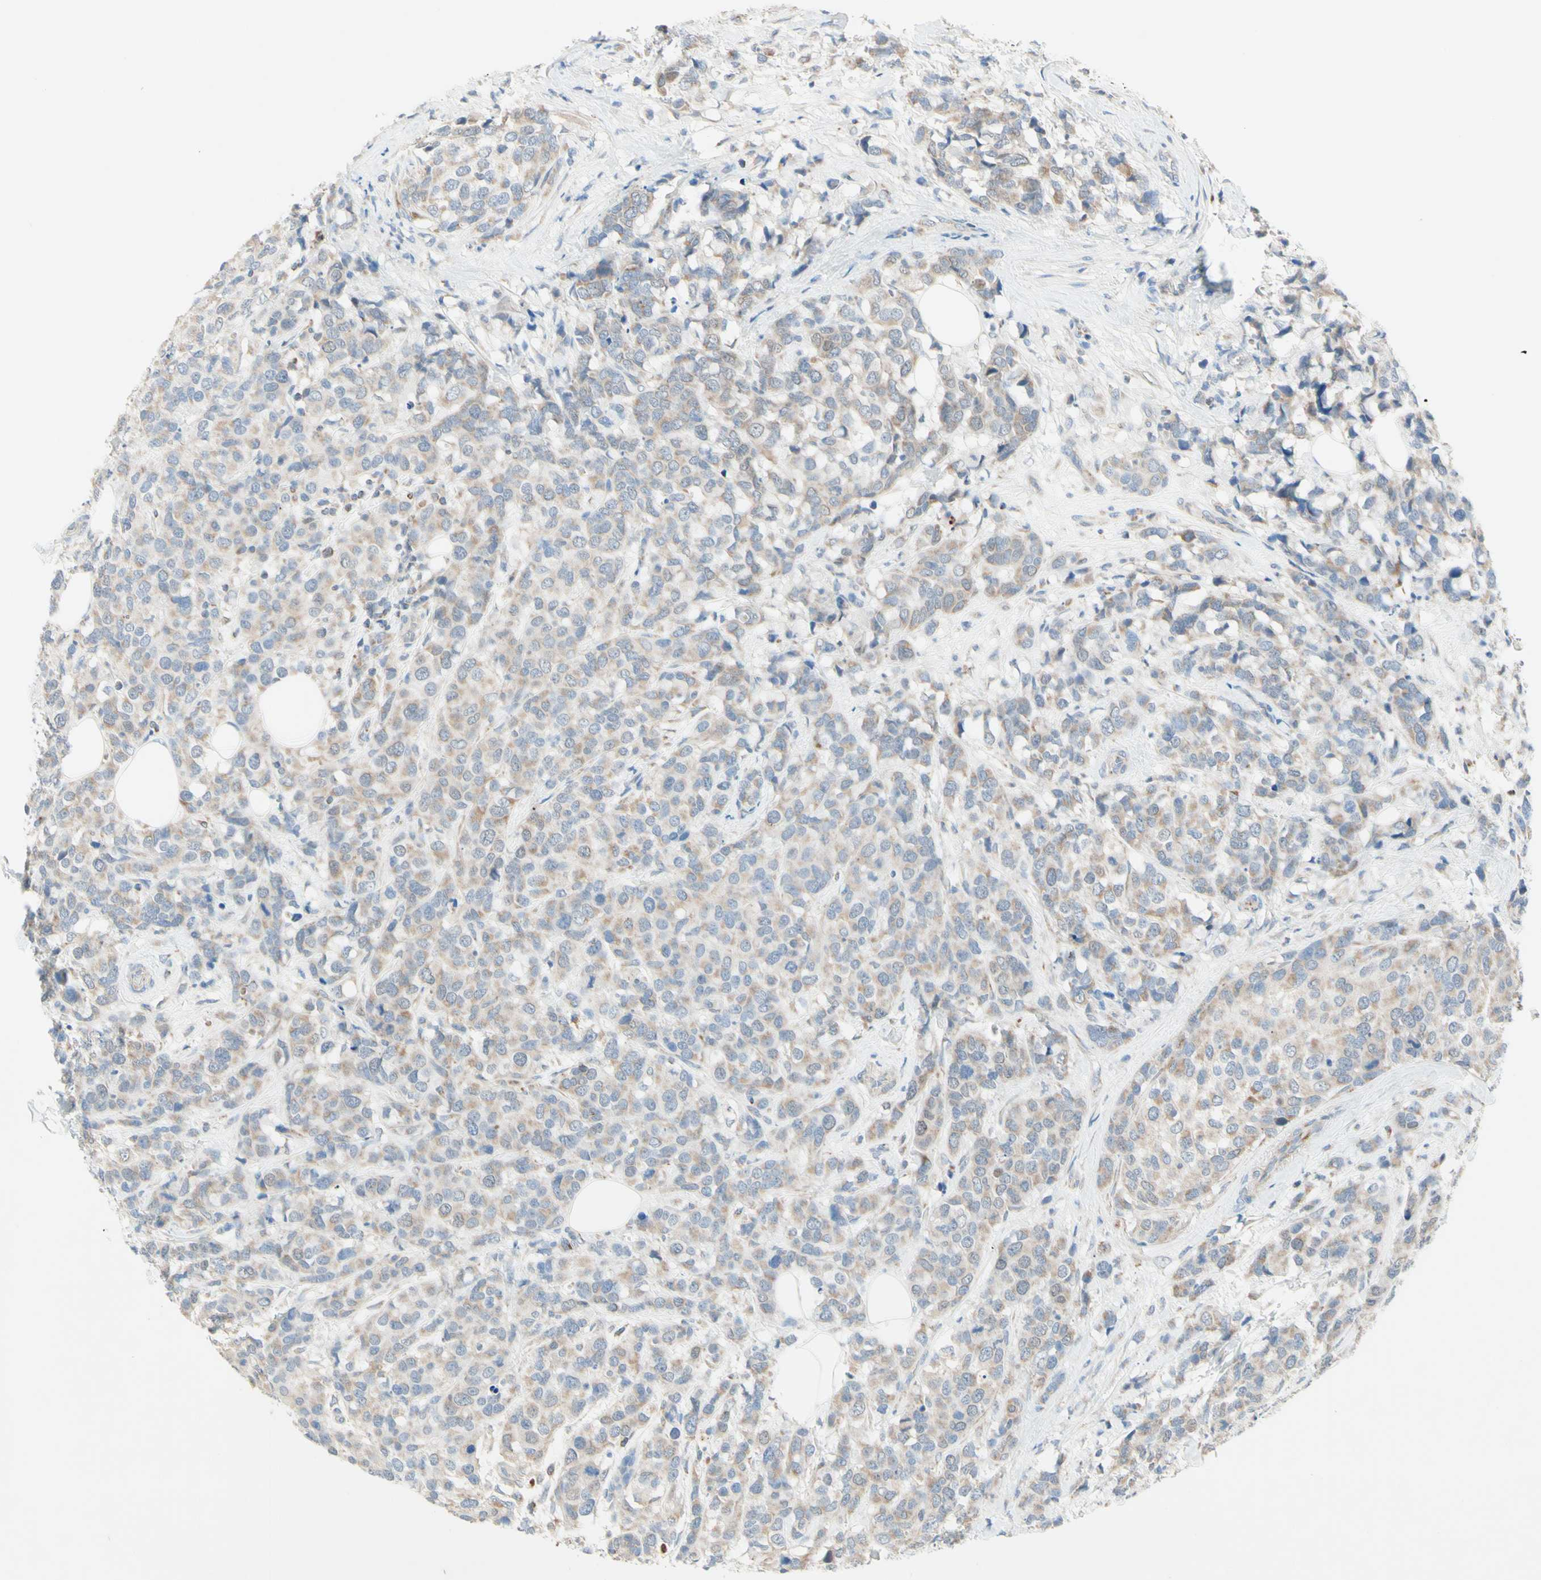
{"staining": {"intensity": "weak", "quantity": ">75%", "location": "cytoplasmic/membranous"}, "tissue": "breast cancer", "cell_type": "Tumor cells", "image_type": "cancer", "snomed": [{"axis": "morphology", "description": "Lobular carcinoma"}, {"axis": "topography", "description": "Breast"}], "caption": "This is an image of immunohistochemistry (IHC) staining of breast cancer, which shows weak staining in the cytoplasmic/membranous of tumor cells.", "gene": "MFF", "patient": {"sex": "female", "age": 59}}